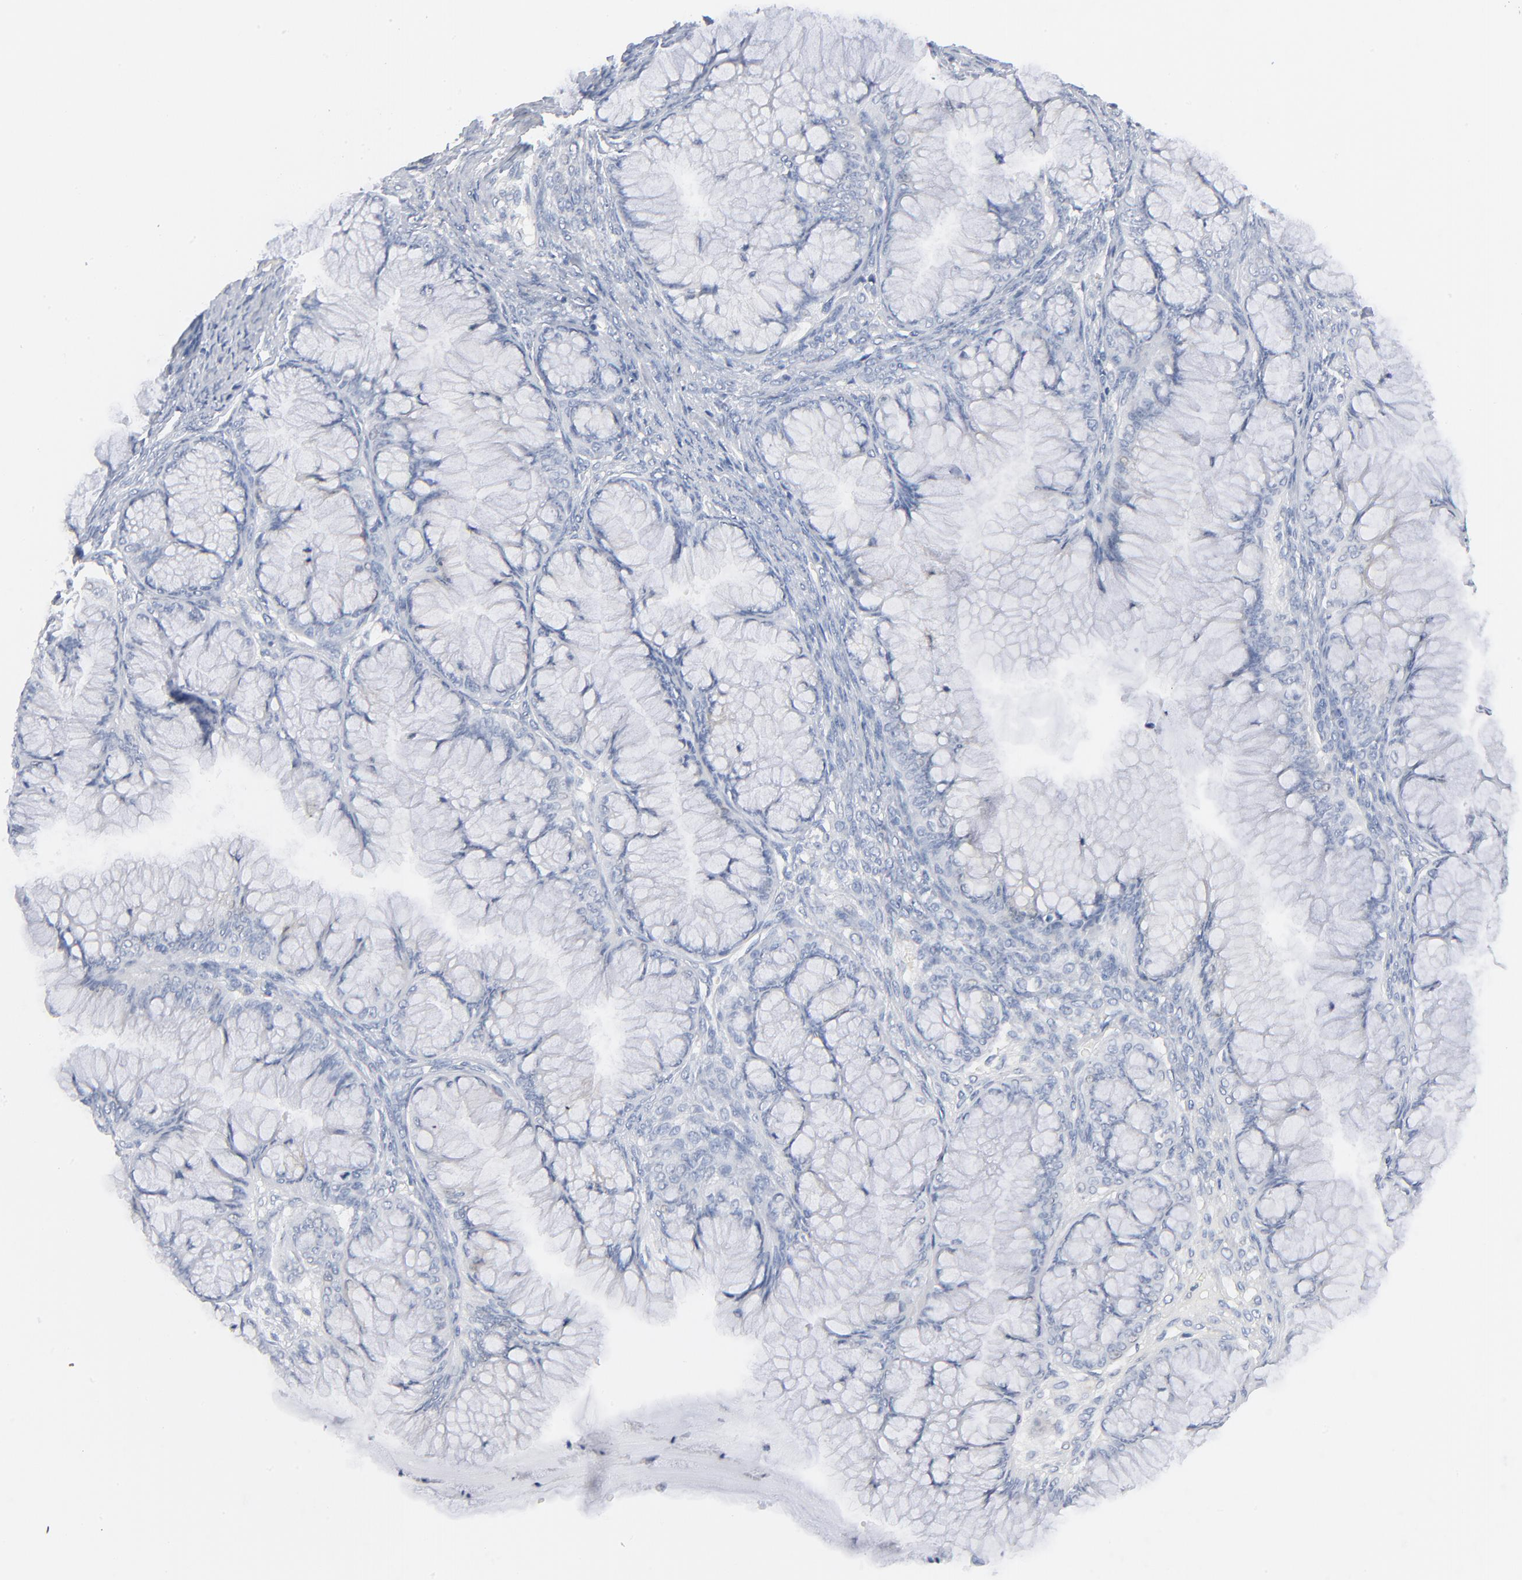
{"staining": {"intensity": "negative", "quantity": "none", "location": "none"}, "tissue": "ovarian cancer", "cell_type": "Tumor cells", "image_type": "cancer", "snomed": [{"axis": "morphology", "description": "Cystadenocarcinoma, mucinous, NOS"}, {"axis": "topography", "description": "Ovary"}], "caption": "The IHC micrograph has no significant expression in tumor cells of ovarian mucinous cystadenocarcinoma tissue.", "gene": "PTK2B", "patient": {"sex": "female", "age": 63}}